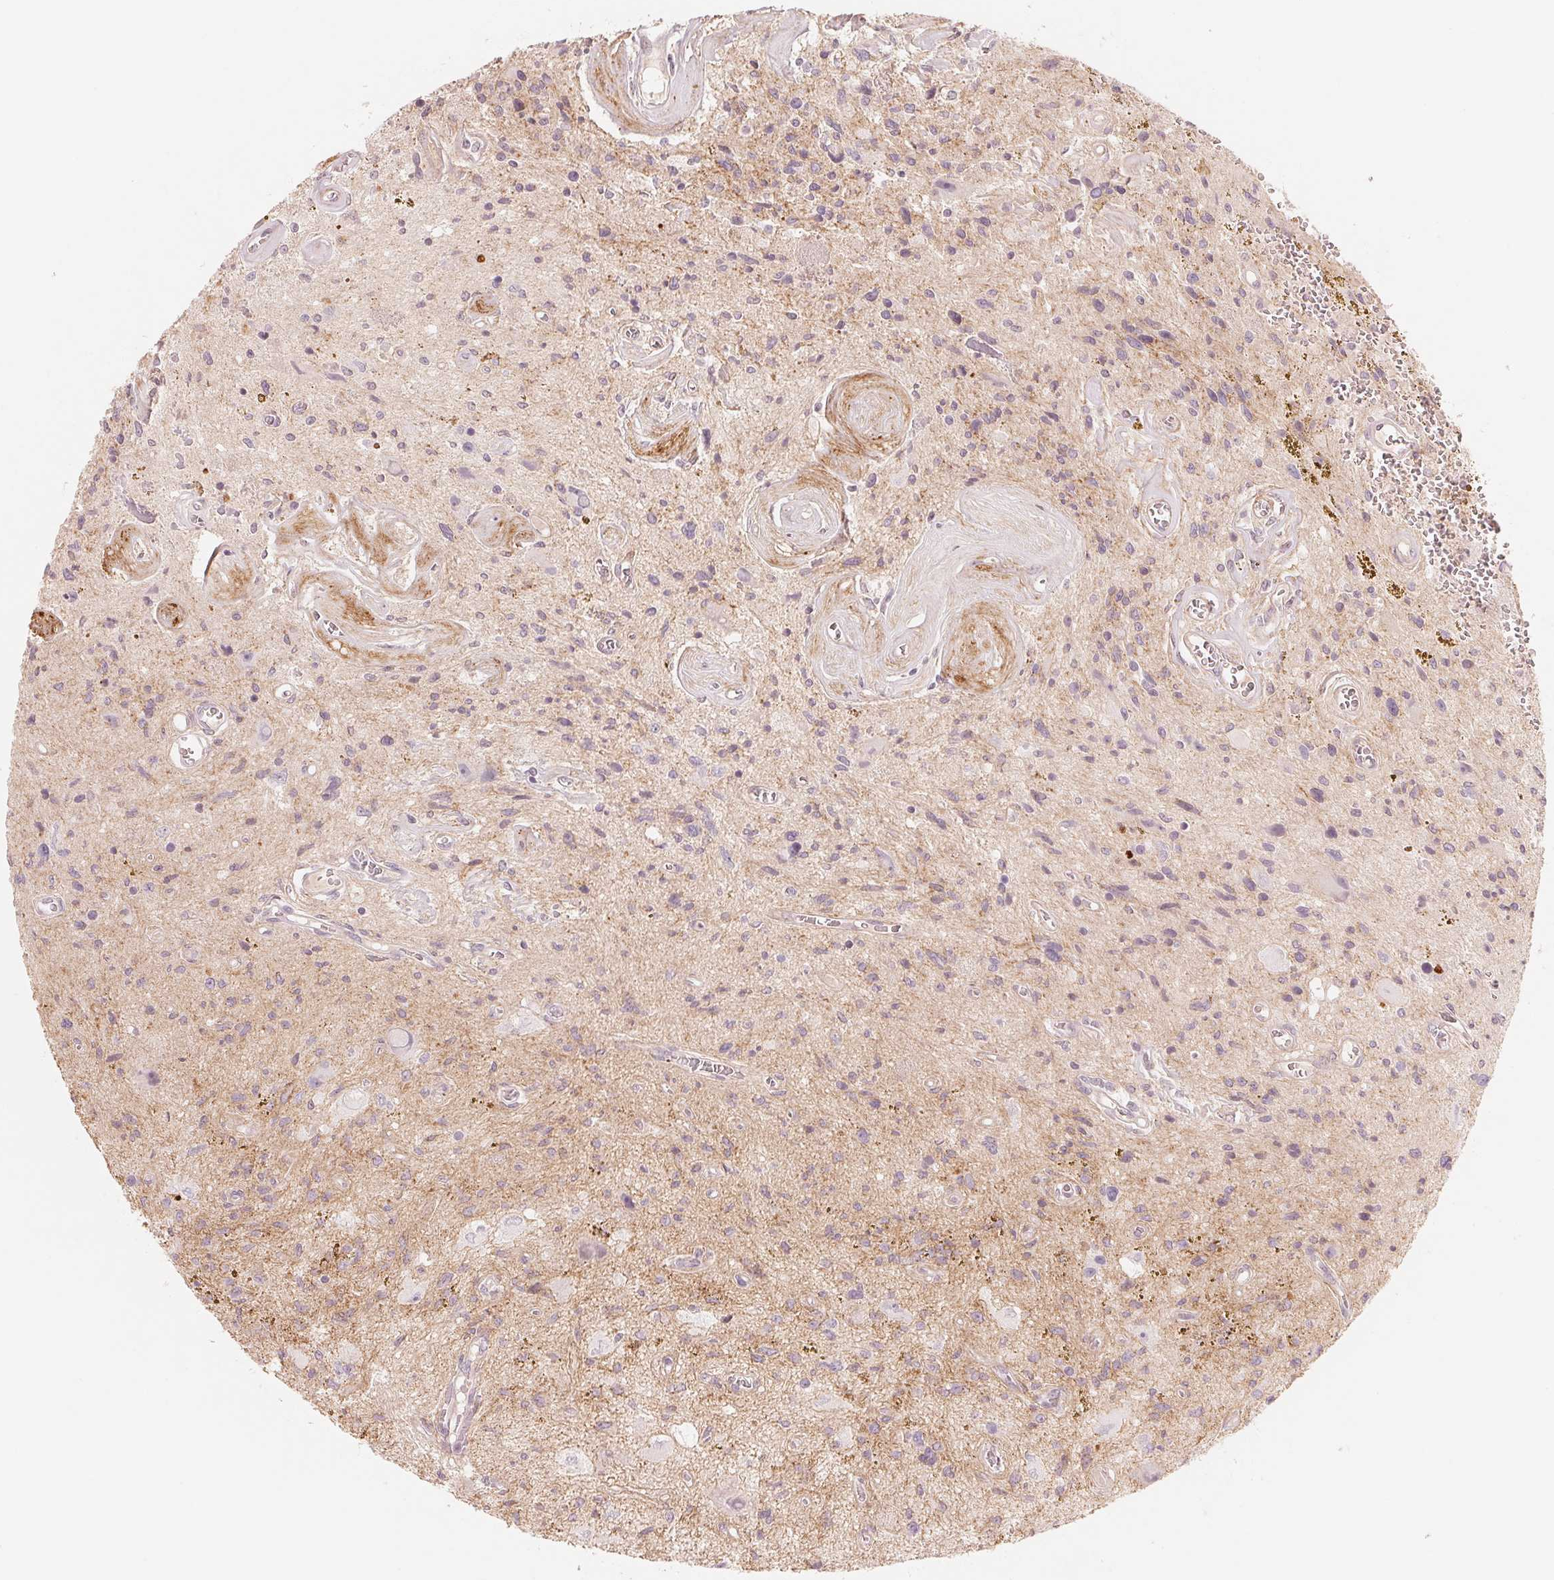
{"staining": {"intensity": "negative", "quantity": "none", "location": "none"}, "tissue": "glioma", "cell_type": "Tumor cells", "image_type": "cancer", "snomed": [{"axis": "morphology", "description": "Glioma, malignant, Low grade"}, {"axis": "topography", "description": "Cerebellum"}], "caption": "This is a image of immunohistochemistry staining of malignant low-grade glioma, which shows no positivity in tumor cells. Nuclei are stained in blue.", "gene": "SLC17A4", "patient": {"sex": "female", "age": 14}}